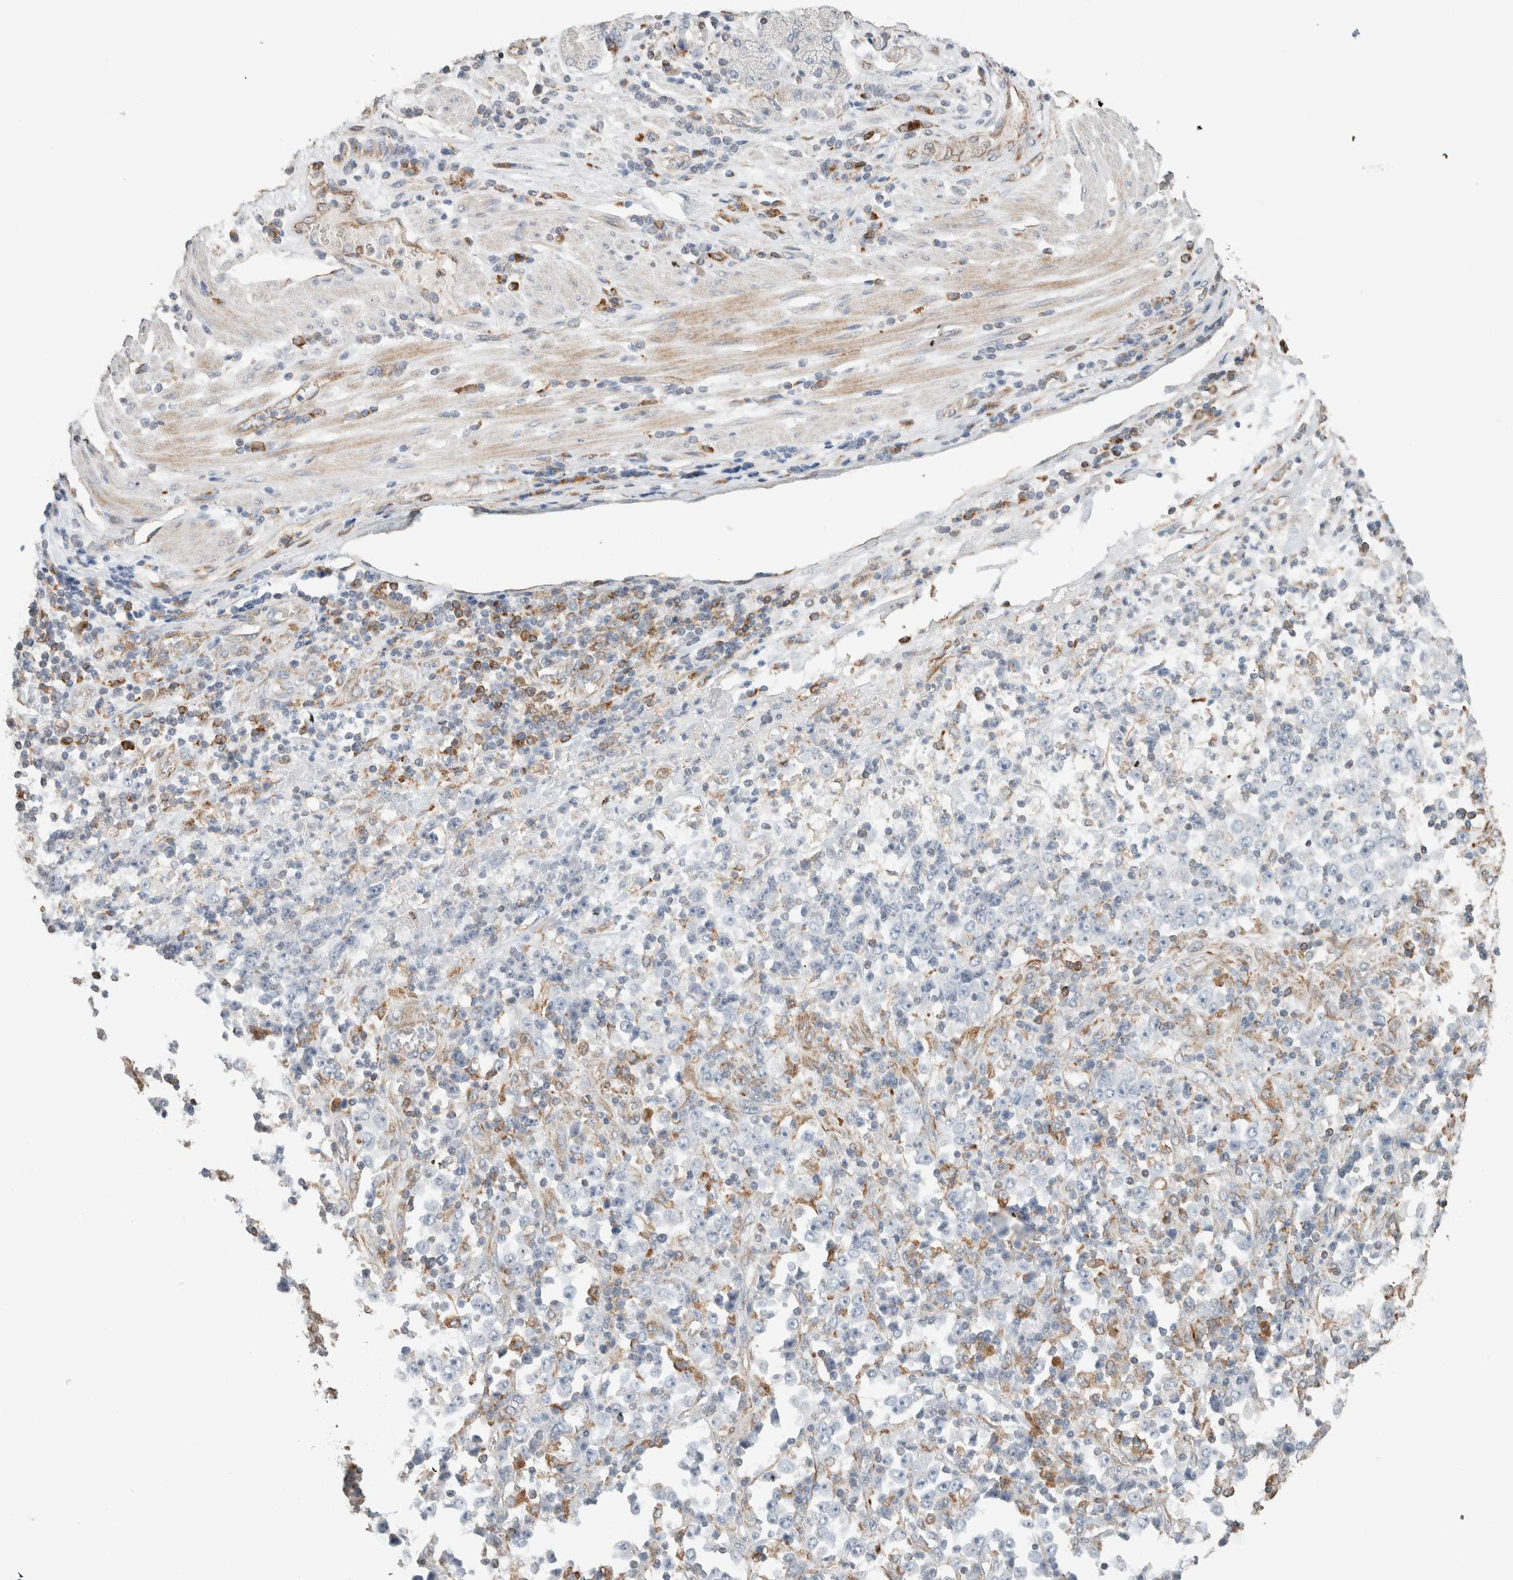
{"staining": {"intensity": "negative", "quantity": "none", "location": "none"}, "tissue": "stomach cancer", "cell_type": "Tumor cells", "image_type": "cancer", "snomed": [{"axis": "morphology", "description": "Normal tissue, NOS"}, {"axis": "morphology", "description": "Adenocarcinoma, NOS"}, {"axis": "topography", "description": "Stomach, upper"}, {"axis": "topography", "description": "Stomach"}], "caption": "The histopathology image exhibits no significant staining in tumor cells of stomach adenocarcinoma. (DAB (3,3'-diaminobenzidine) IHC with hematoxylin counter stain).", "gene": "LY86", "patient": {"sex": "male", "age": 59}}